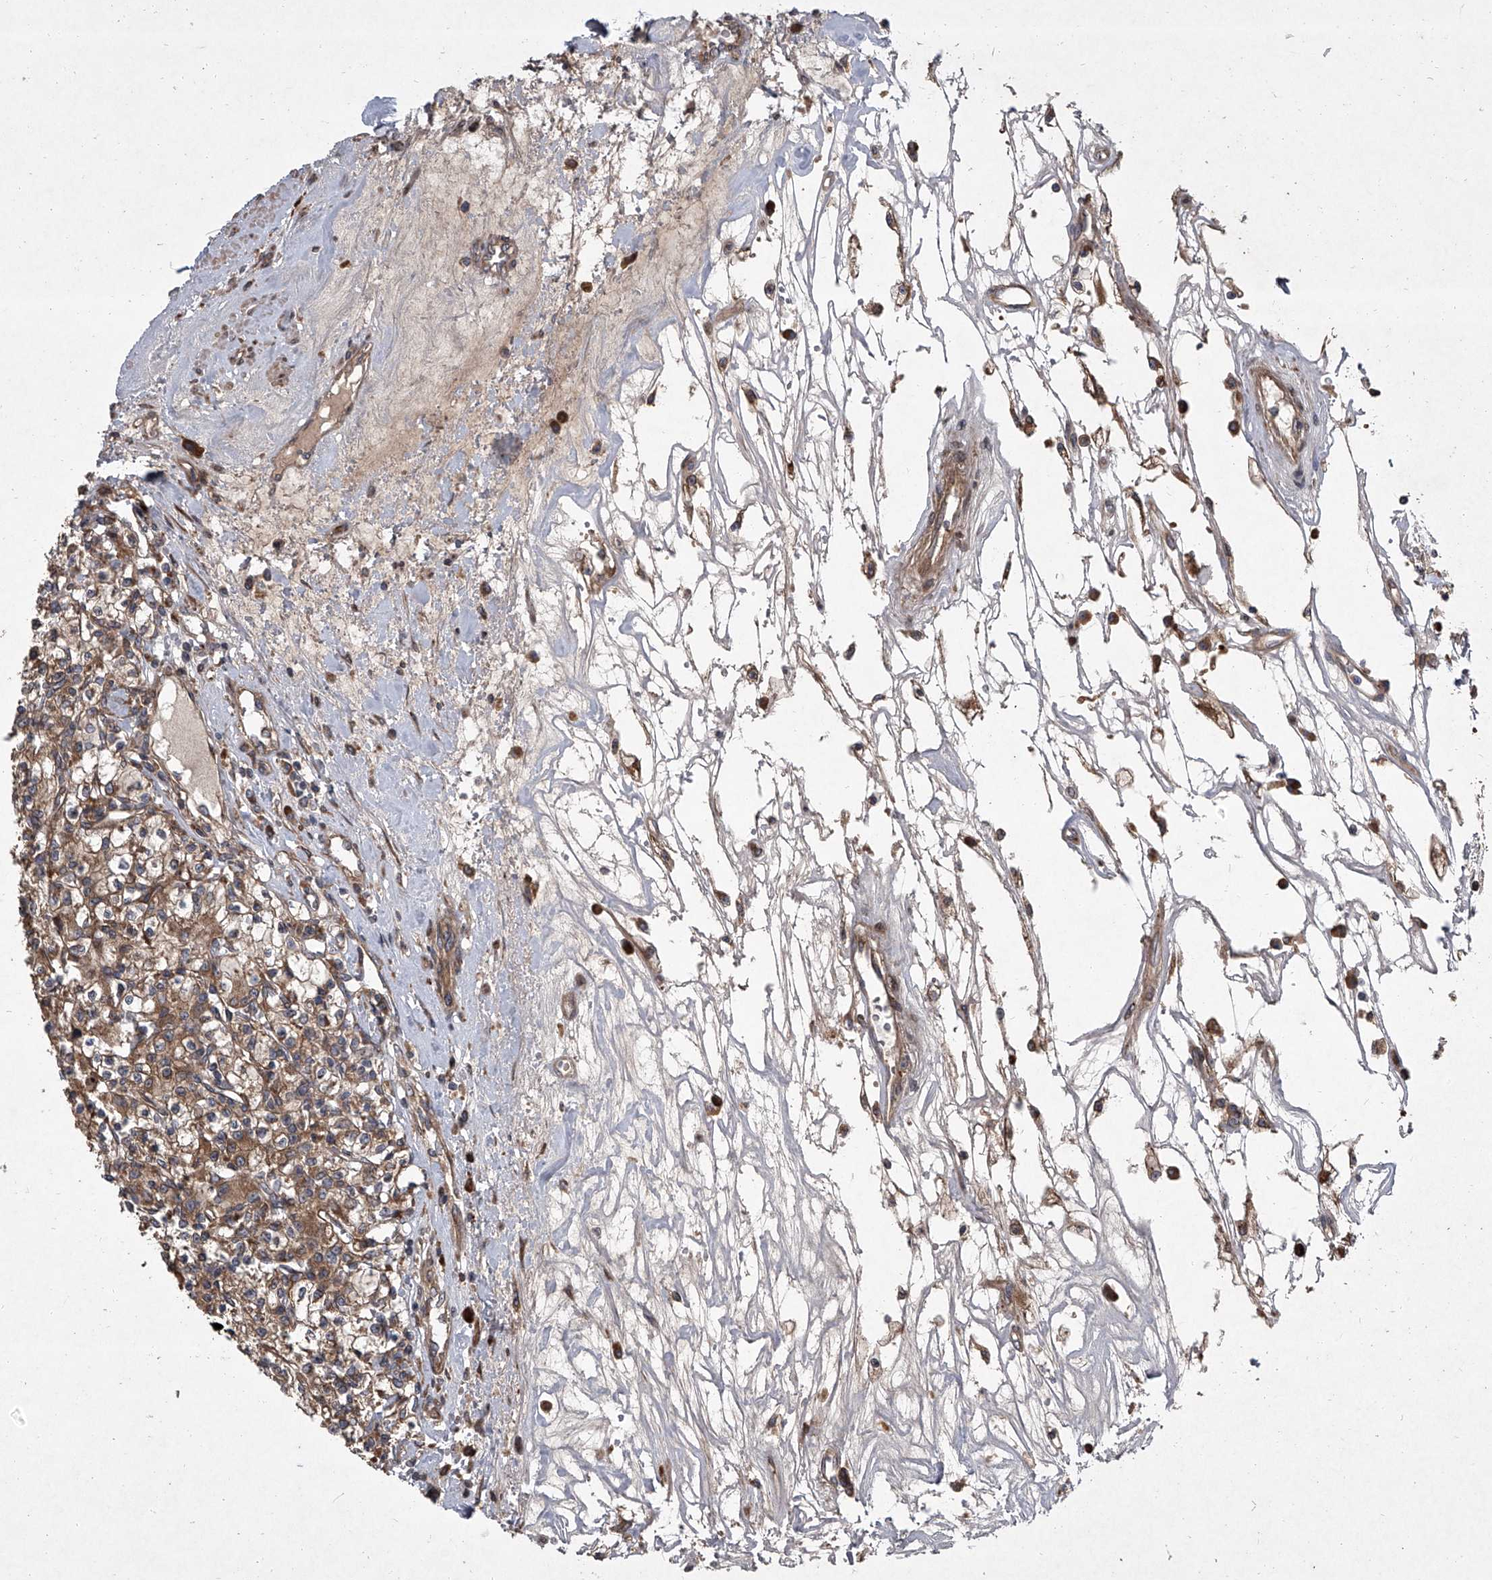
{"staining": {"intensity": "moderate", "quantity": ">75%", "location": "cytoplasmic/membranous"}, "tissue": "renal cancer", "cell_type": "Tumor cells", "image_type": "cancer", "snomed": [{"axis": "morphology", "description": "Adenocarcinoma, NOS"}, {"axis": "topography", "description": "Kidney"}], "caption": "Protein positivity by immunohistochemistry (IHC) shows moderate cytoplasmic/membranous positivity in about >75% of tumor cells in renal cancer.", "gene": "EVA1C", "patient": {"sex": "female", "age": 59}}